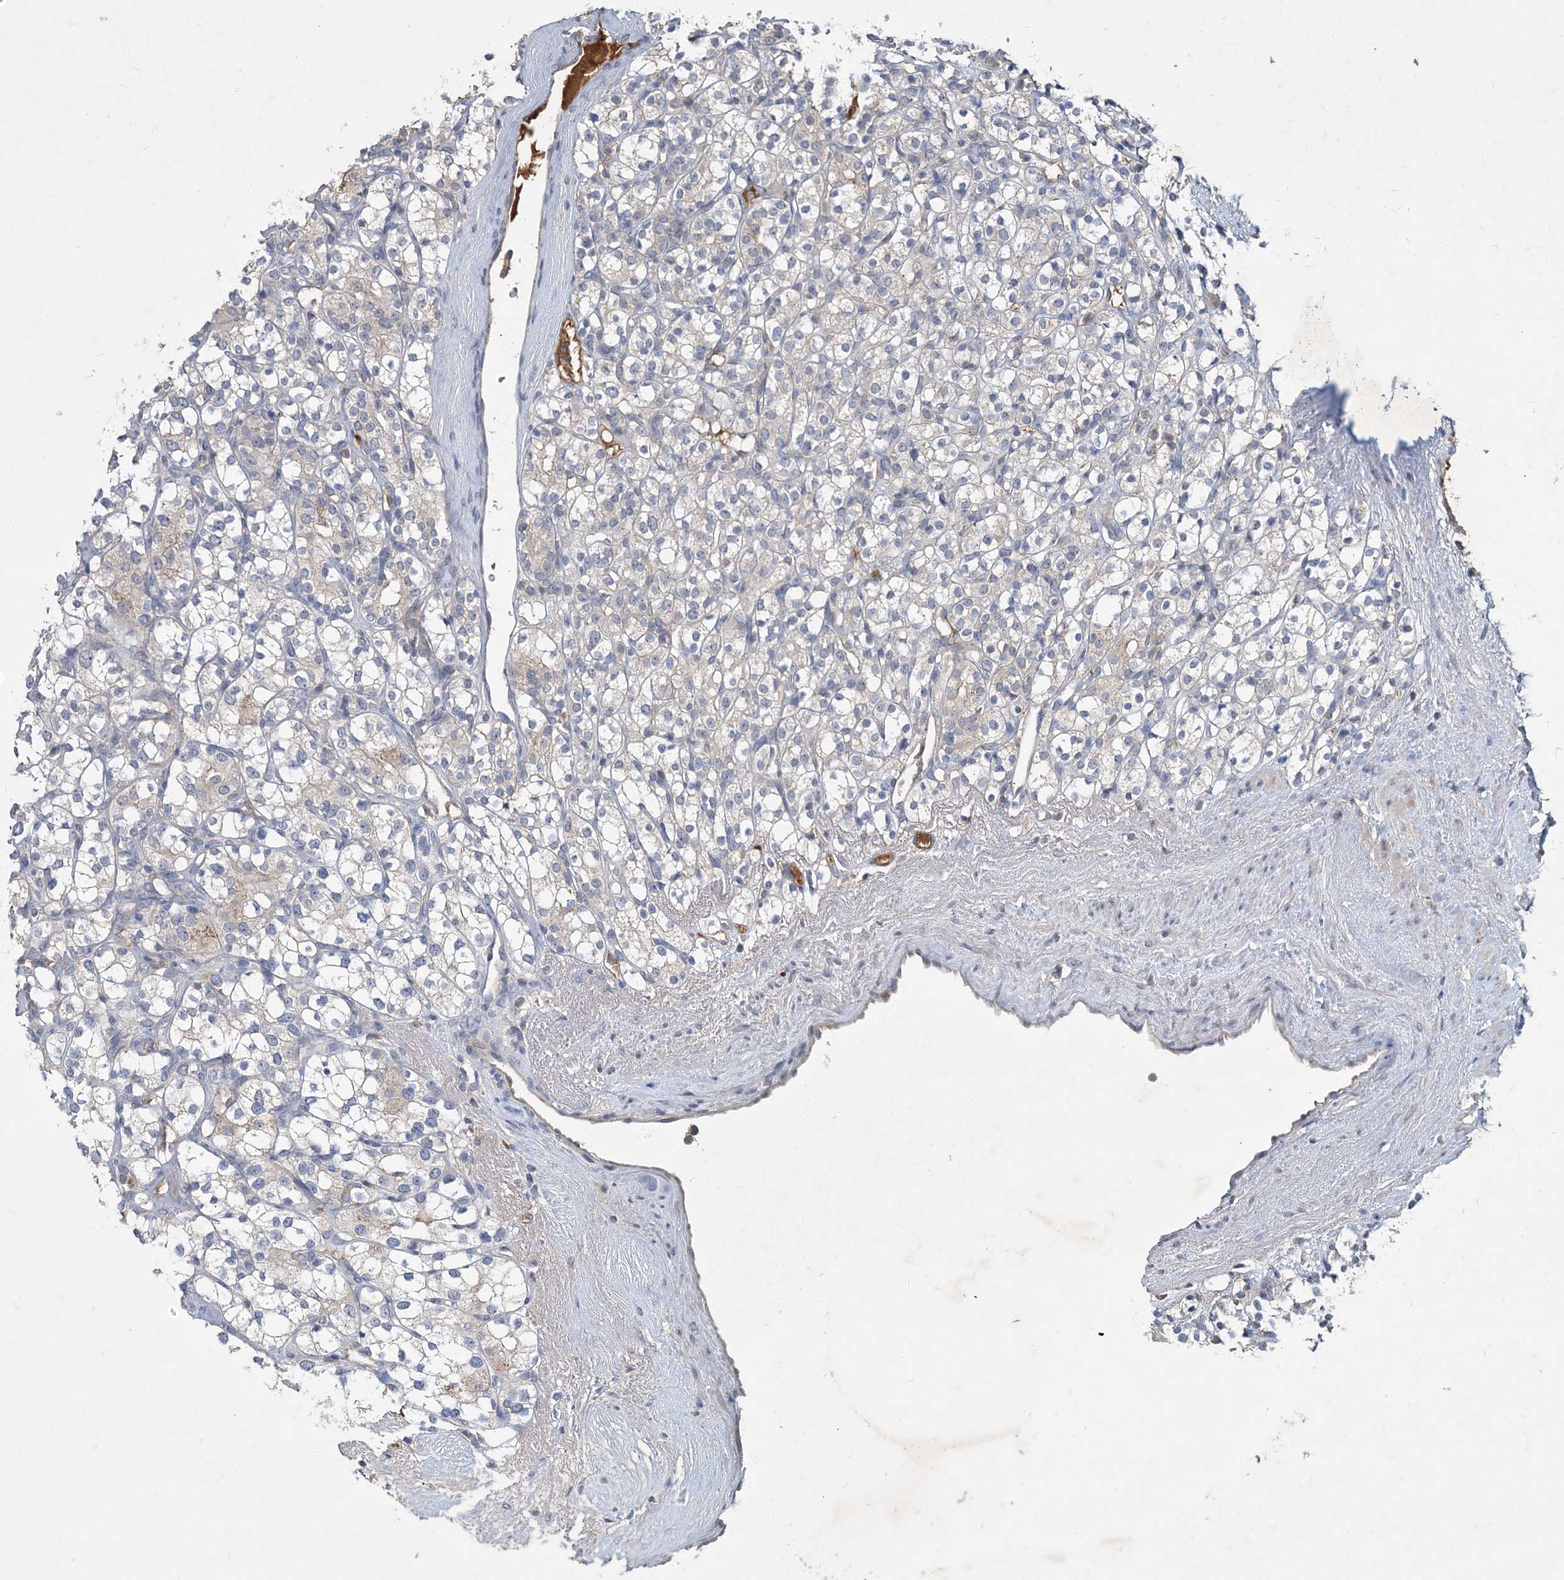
{"staining": {"intensity": "negative", "quantity": "none", "location": "none"}, "tissue": "renal cancer", "cell_type": "Tumor cells", "image_type": "cancer", "snomed": [{"axis": "morphology", "description": "Adenocarcinoma, NOS"}, {"axis": "topography", "description": "Kidney"}], "caption": "There is no significant positivity in tumor cells of renal adenocarcinoma.", "gene": "RNF25", "patient": {"sex": "male", "age": 77}}